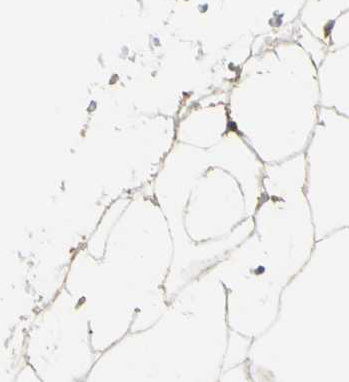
{"staining": {"intensity": "weak", "quantity": ">75%", "location": "cytoplasmic/membranous"}, "tissue": "adipose tissue", "cell_type": "Adipocytes", "image_type": "normal", "snomed": [{"axis": "morphology", "description": "Normal tissue, NOS"}, {"axis": "topography", "description": "Breast"}, {"axis": "topography", "description": "Adipose tissue"}], "caption": "Adipose tissue stained with a brown dye shows weak cytoplasmic/membranous positive staining in approximately >75% of adipocytes.", "gene": "CD276", "patient": {"sex": "female", "age": 25}}